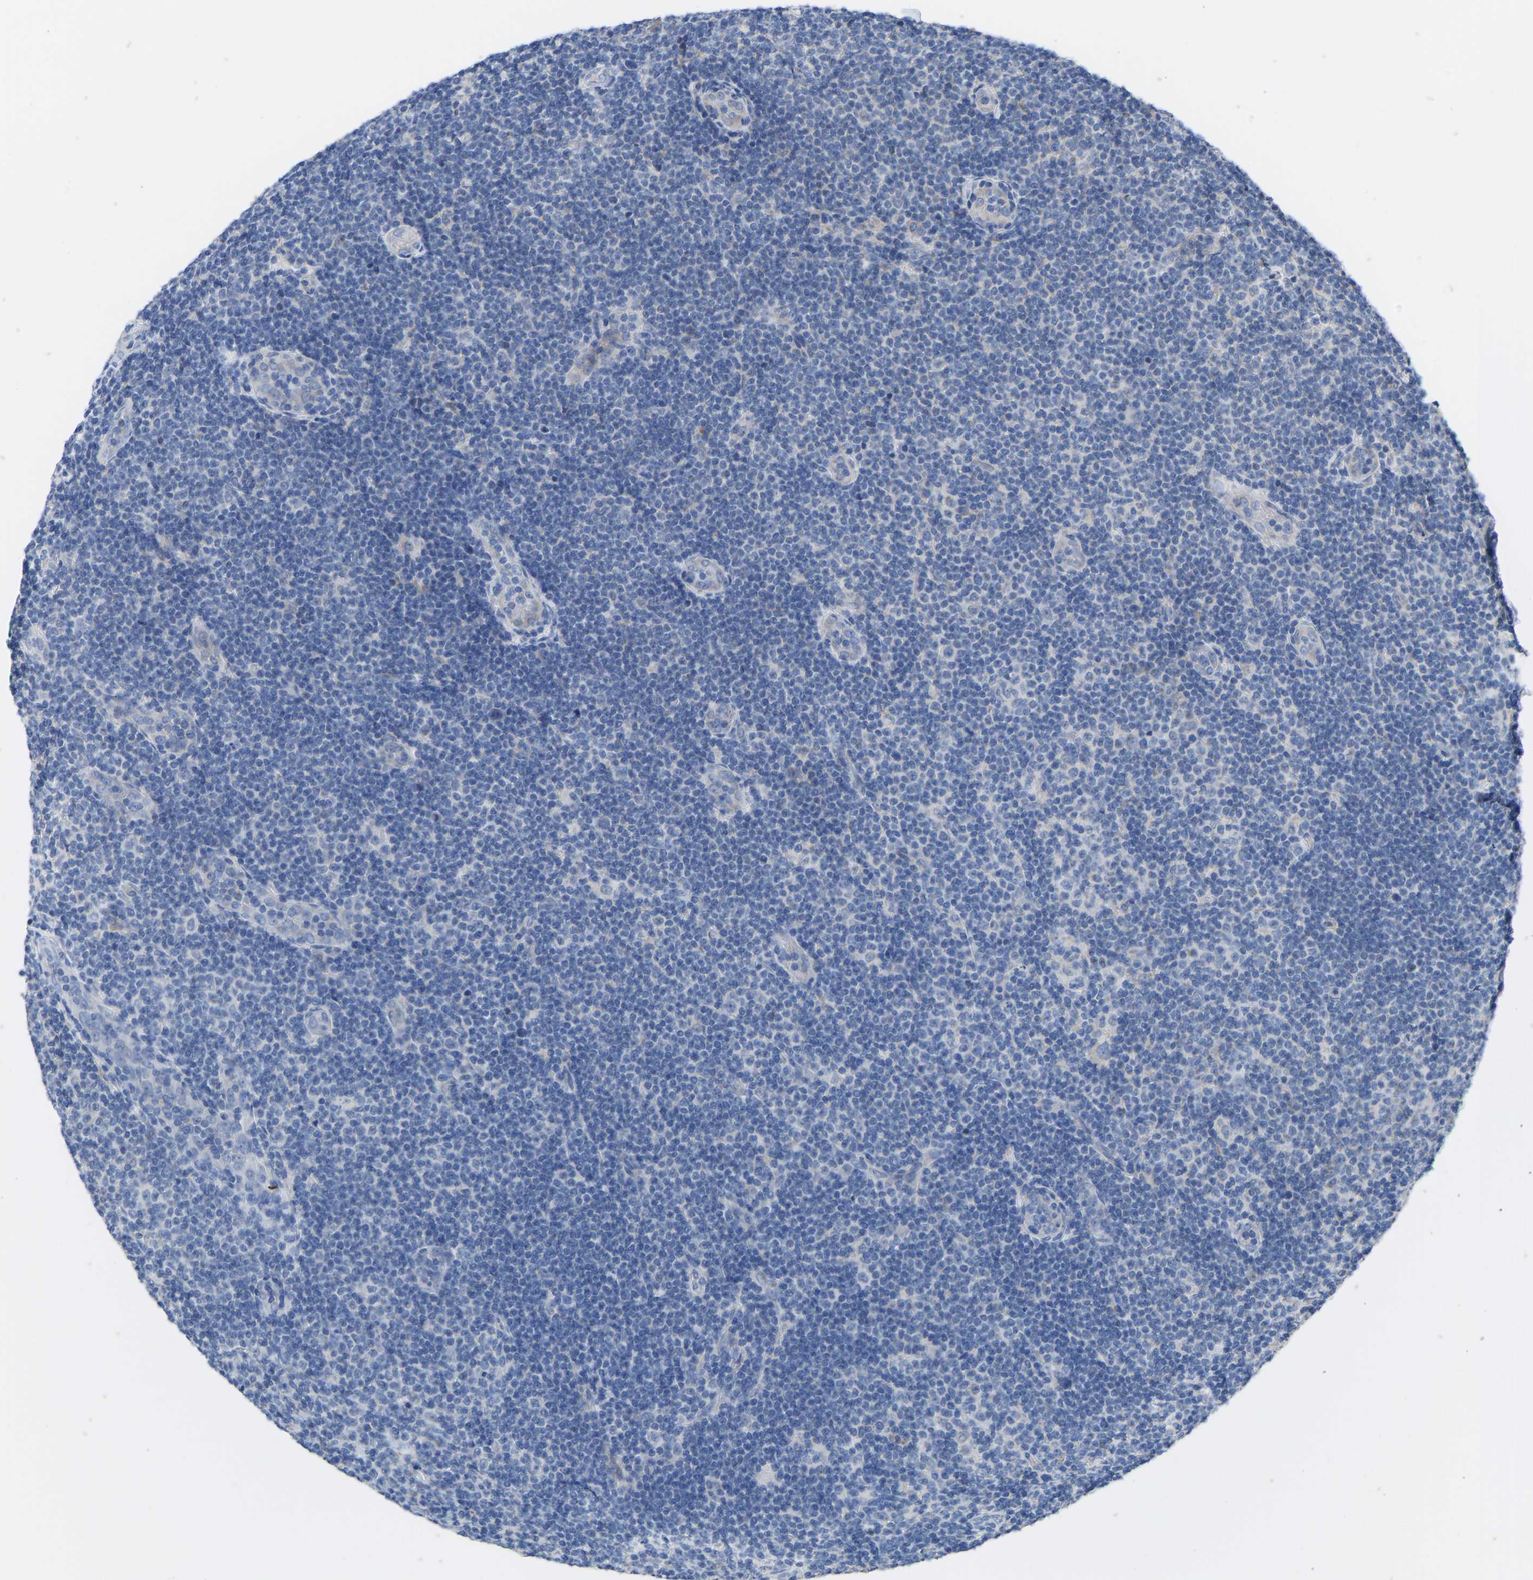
{"staining": {"intensity": "negative", "quantity": "none", "location": "none"}, "tissue": "lymphoma", "cell_type": "Tumor cells", "image_type": "cancer", "snomed": [{"axis": "morphology", "description": "Malignant lymphoma, non-Hodgkin's type, Low grade"}, {"axis": "topography", "description": "Lymph node"}], "caption": "Histopathology image shows no protein positivity in tumor cells of malignant lymphoma, non-Hodgkin's type (low-grade) tissue.", "gene": "OLIG2", "patient": {"sex": "male", "age": 83}}